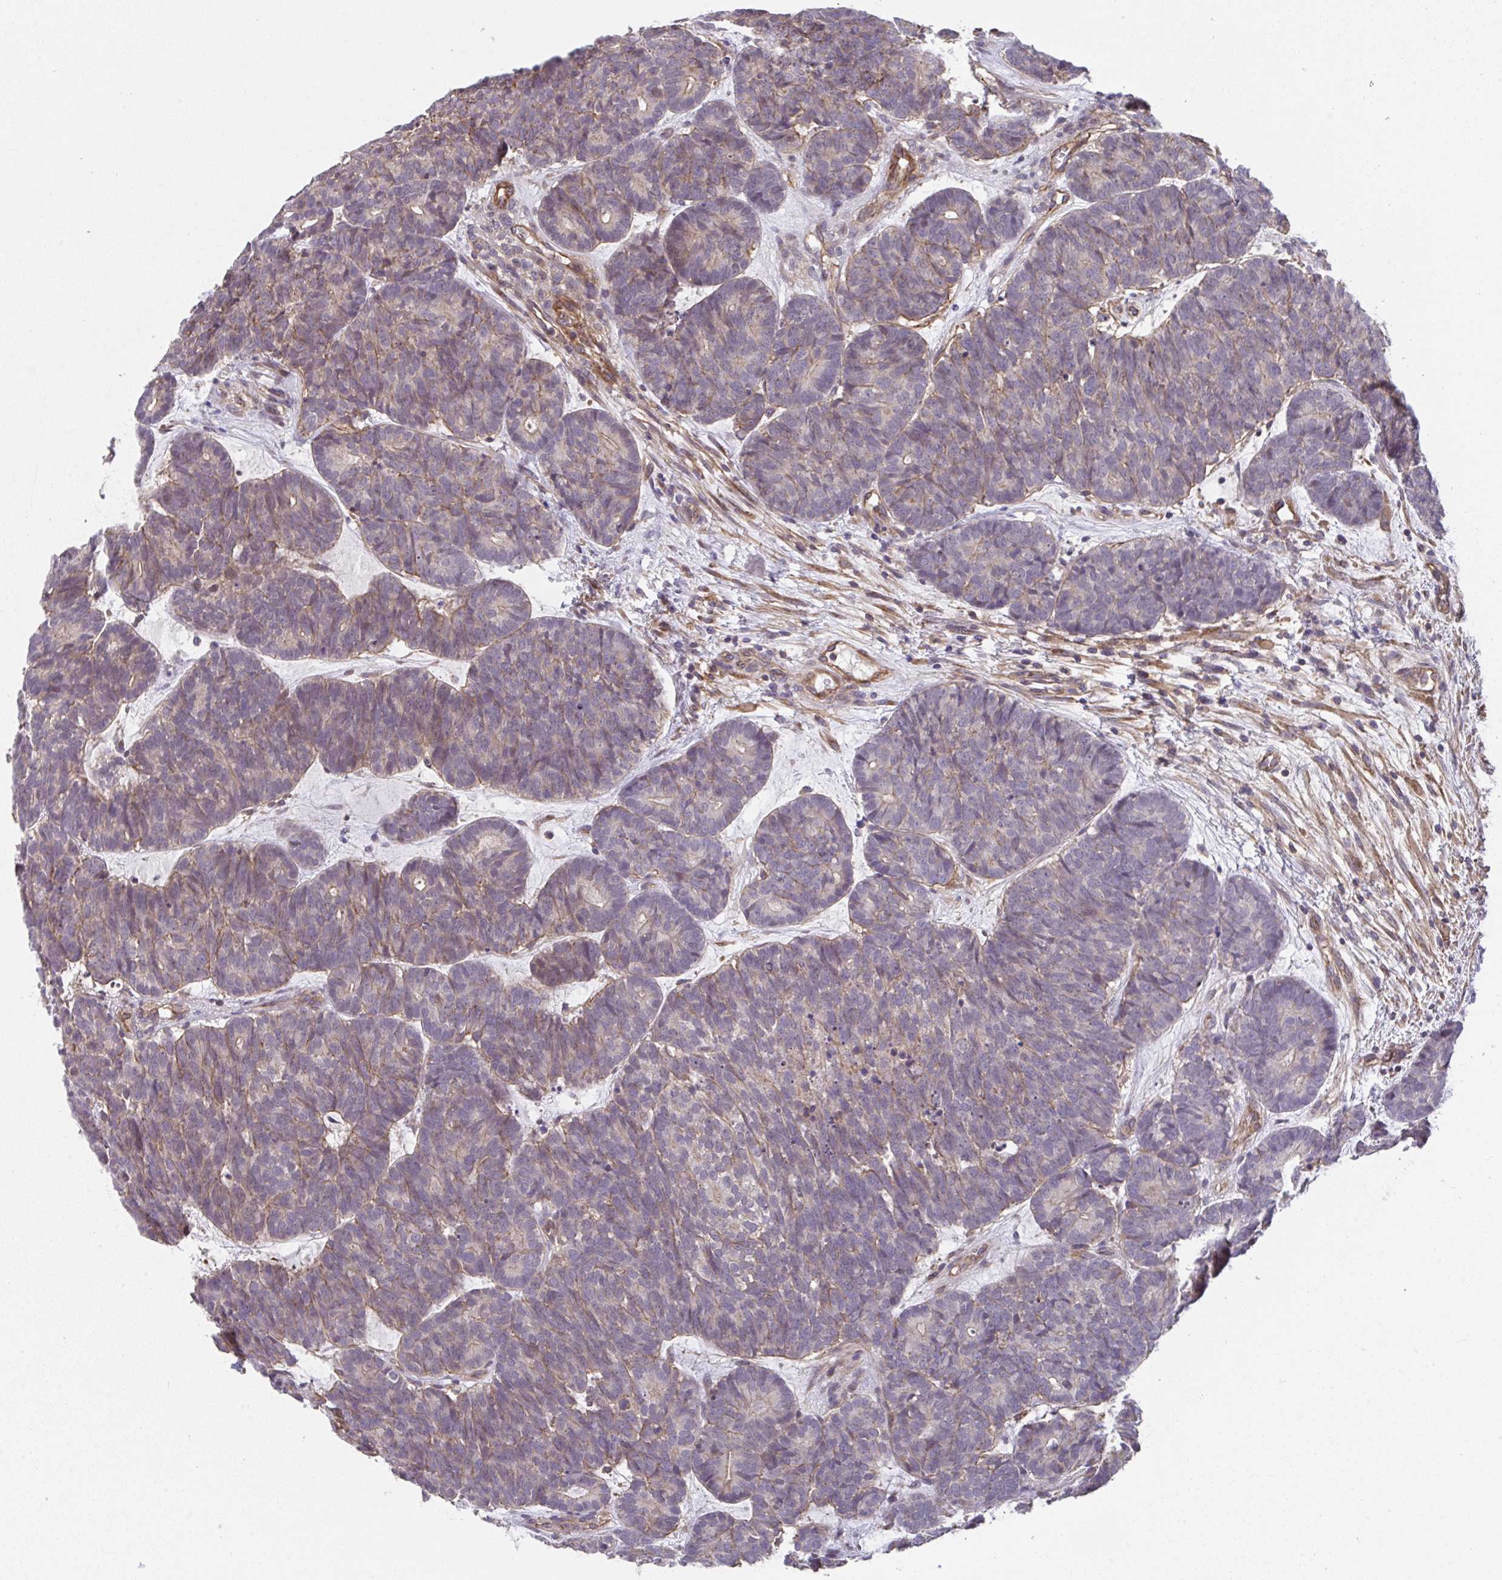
{"staining": {"intensity": "weak", "quantity": ">75%", "location": "cytoplasmic/membranous"}, "tissue": "head and neck cancer", "cell_type": "Tumor cells", "image_type": "cancer", "snomed": [{"axis": "morphology", "description": "Adenocarcinoma, NOS"}, {"axis": "topography", "description": "Head-Neck"}], "caption": "Immunohistochemistry (IHC) image of head and neck cancer (adenocarcinoma) stained for a protein (brown), which displays low levels of weak cytoplasmic/membranous expression in about >75% of tumor cells.", "gene": "ZNF696", "patient": {"sex": "female", "age": 81}}